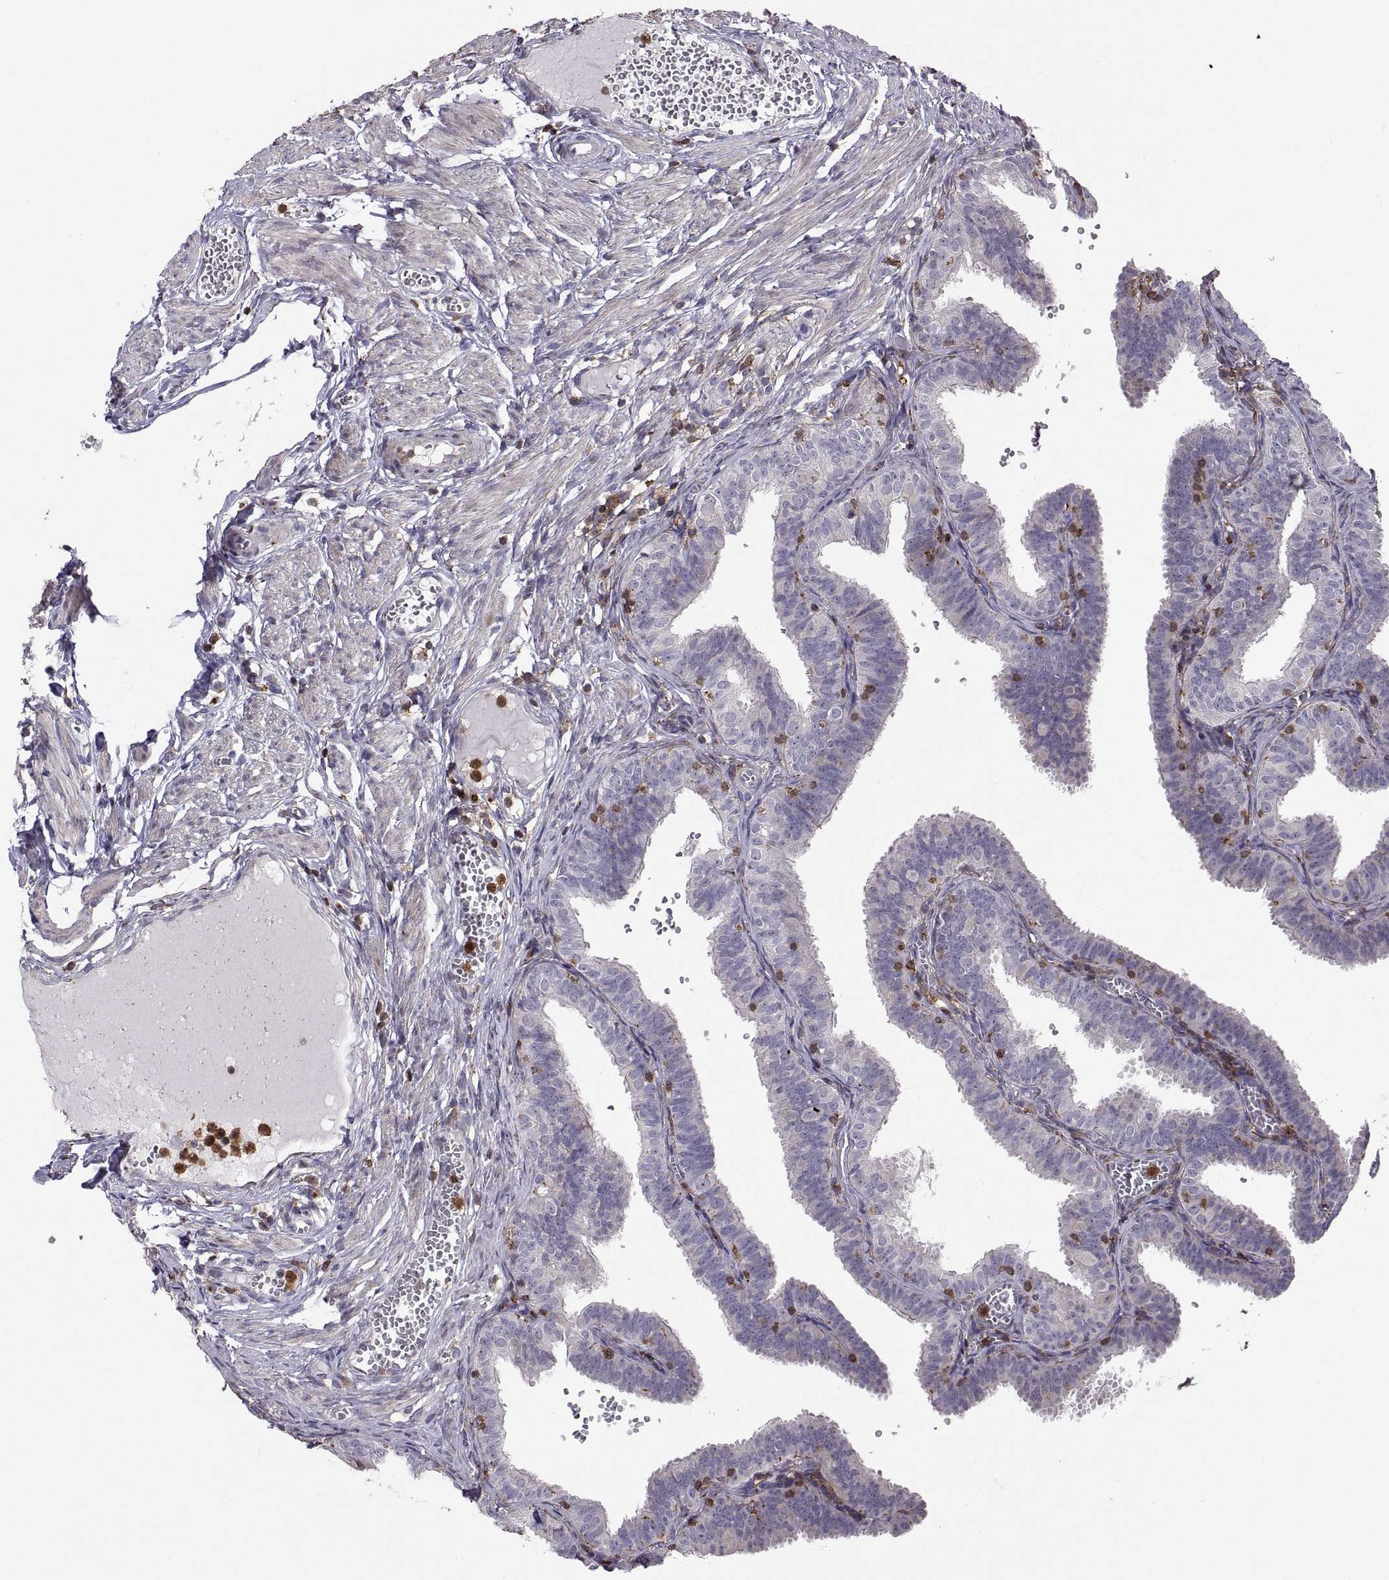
{"staining": {"intensity": "negative", "quantity": "none", "location": "none"}, "tissue": "fallopian tube", "cell_type": "Glandular cells", "image_type": "normal", "snomed": [{"axis": "morphology", "description": "Normal tissue, NOS"}, {"axis": "topography", "description": "Fallopian tube"}], "caption": "This is an immunohistochemistry image of normal human fallopian tube. There is no positivity in glandular cells.", "gene": "ACAP1", "patient": {"sex": "female", "age": 25}}